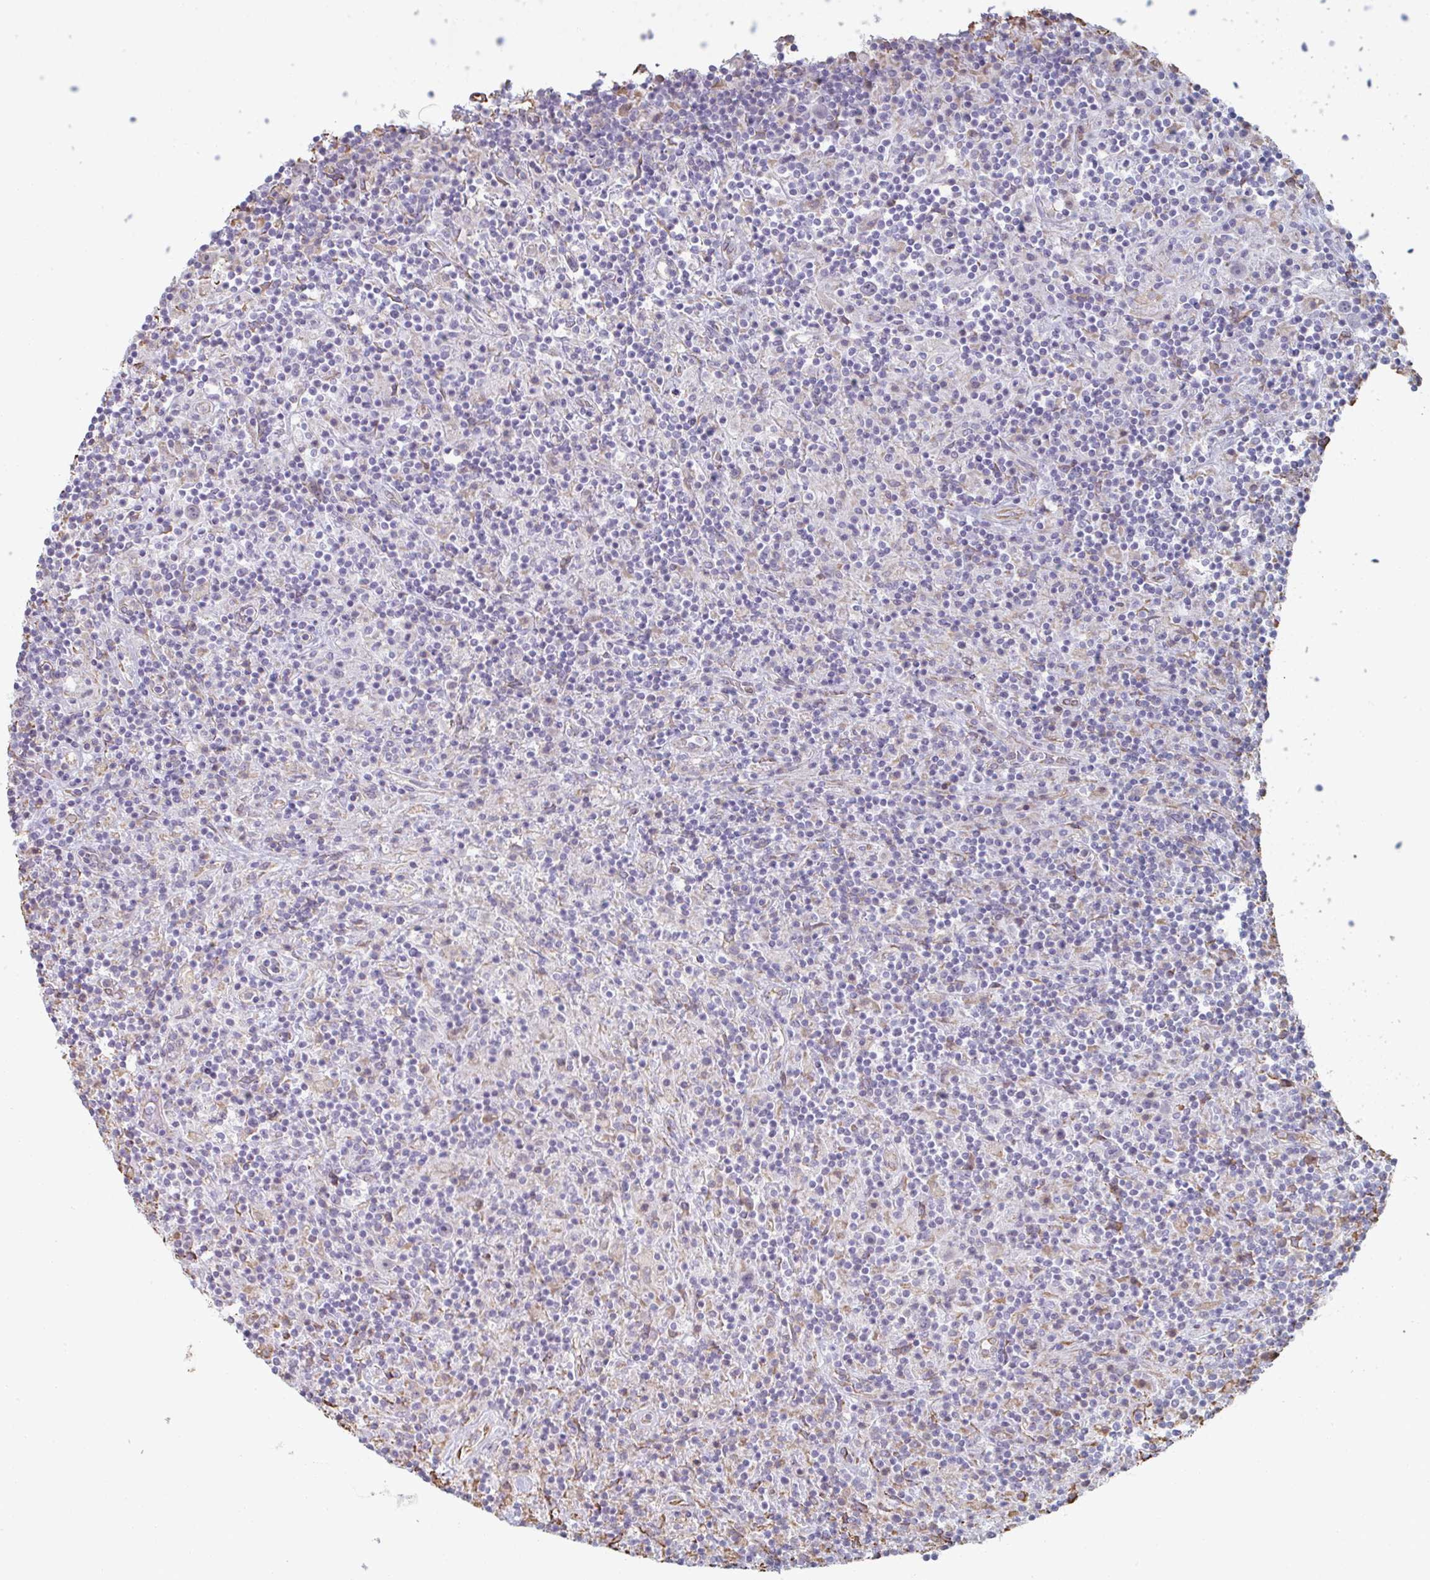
{"staining": {"intensity": "negative", "quantity": "none", "location": "none"}, "tissue": "lymphoma", "cell_type": "Tumor cells", "image_type": "cancer", "snomed": [{"axis": "morphology", "description": "Hodgkin's disease, NOS"}, {"axis": "topography", "description": "Lymph node"}], "caption": "Immunohistochemical staining of human lymphoma shows no significant expression in tumor cells.", "gene": "RAB5IF", "patient": {"sex": "male", "age": 70}}